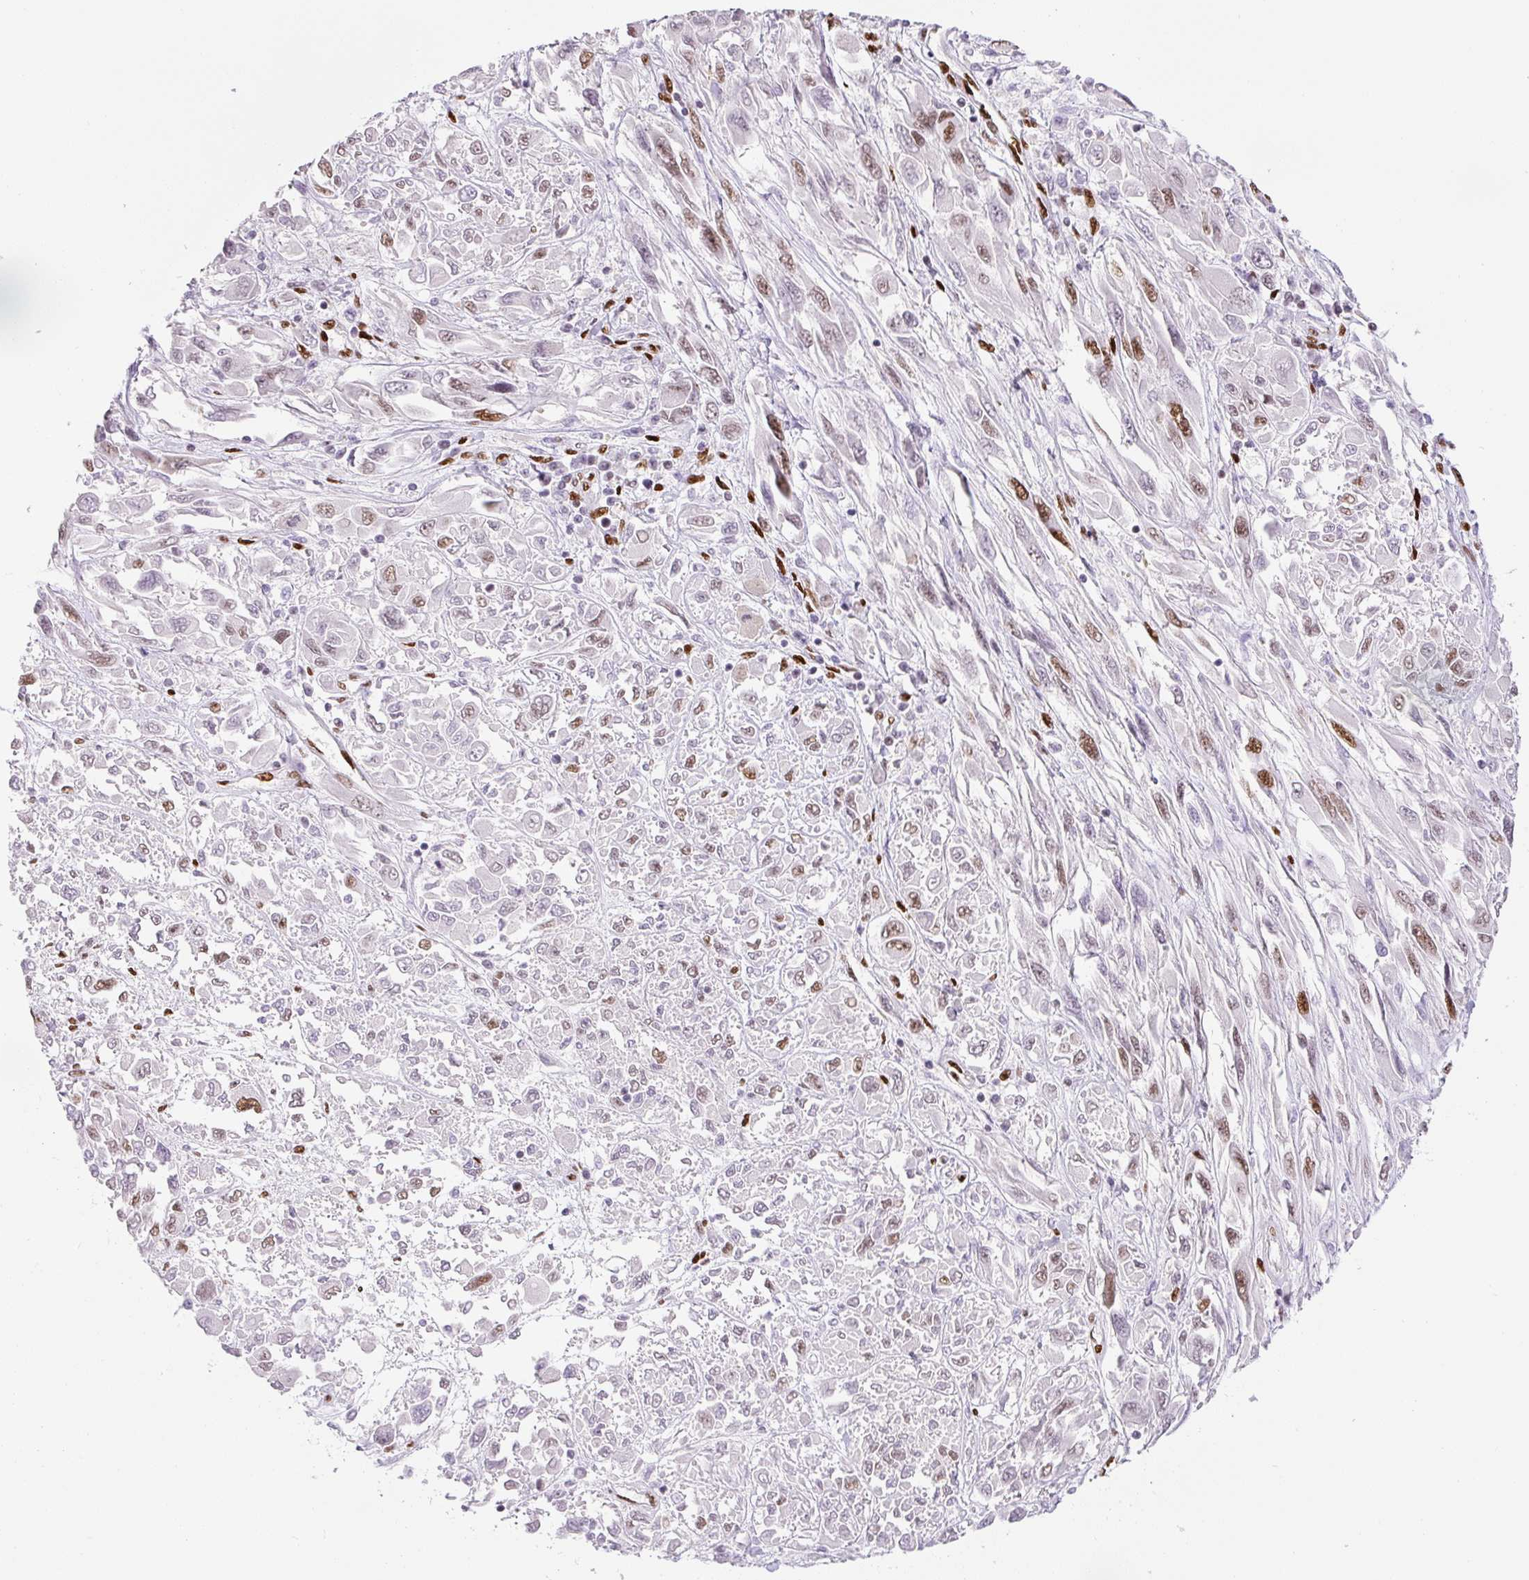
{"staining": {"intensity": "moderate", "quantity": "25%-75%", "location": "nuclear"}, "tissue": "melanoma", "cell_type": "Tumor cells", "image_type": "cancer", "snomed": [{"axis": "morphology", "description": "Malignant melanoma, NOS"}, {"axis": "topography", "description": "Skin"}], "caption": "Human melanoma stained with a brown dye reveals moderate nuclear positive positivity in about 25%-75% of tumor cells.", "gene": "ZEB1", "patient": {"sex": "female", "age": 91}}